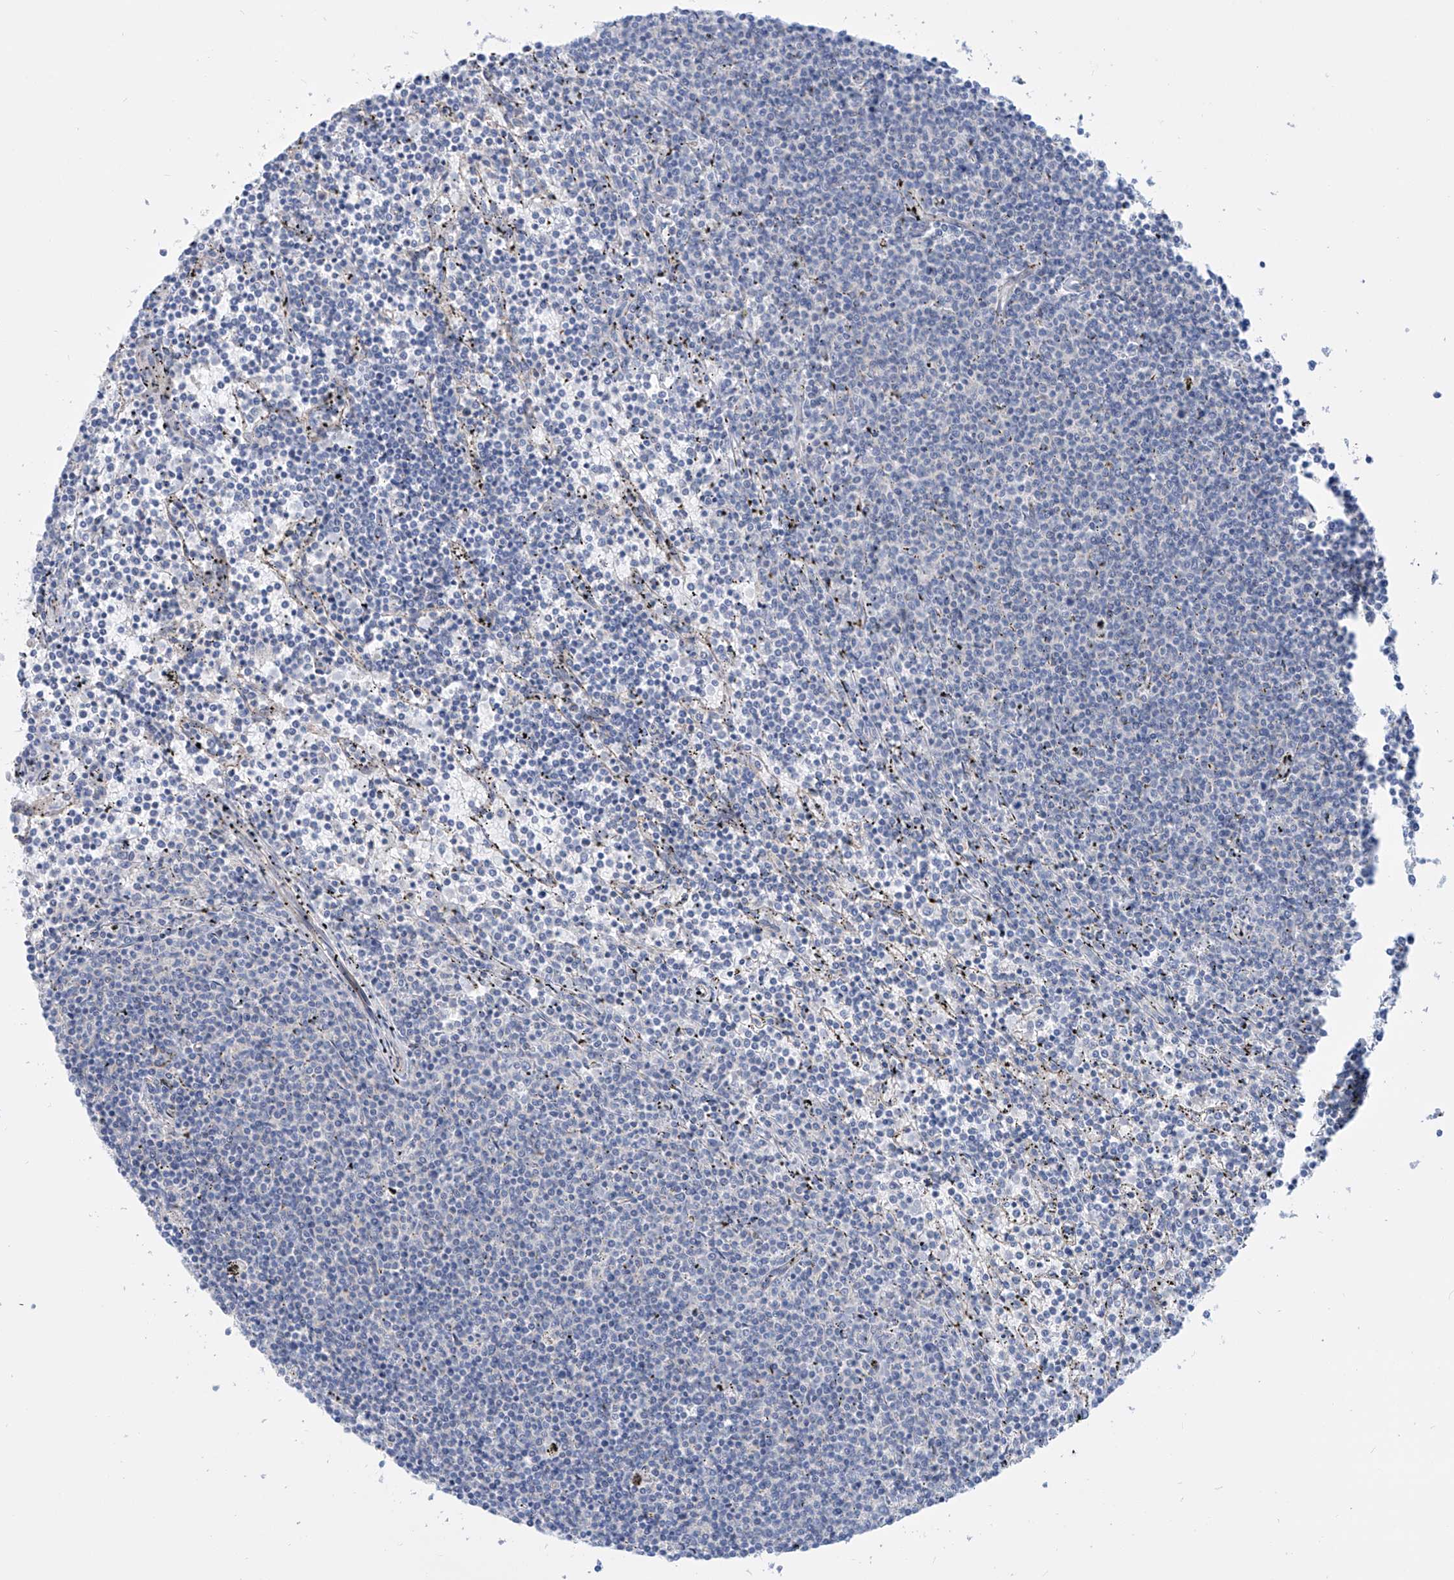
{"staining": {"intensity": "negative", "quantity": "none", "location": "none"}, "tissue": "lymphoma", "cell_type": "Tumor cells", "image_type": "cancer", "snomed": [{"axis": "morphology", "description": "Malignant lymphoma, non-Hodgkin's type, Low grade"}, {"axis": "topography", "description": "Spleen"}], "caption": "A high-resolution micrograph shows IHC staining of lymphoma, which demonstrates no significant positivity in tumor cells. The staining is performed using DAB (3,3'-diaminobenzidine) brown chromogen with nuclei counter-stained in using hematoxylin.", "gene": "TMEM209", "patient": {"sex": "female", "age": 50}}